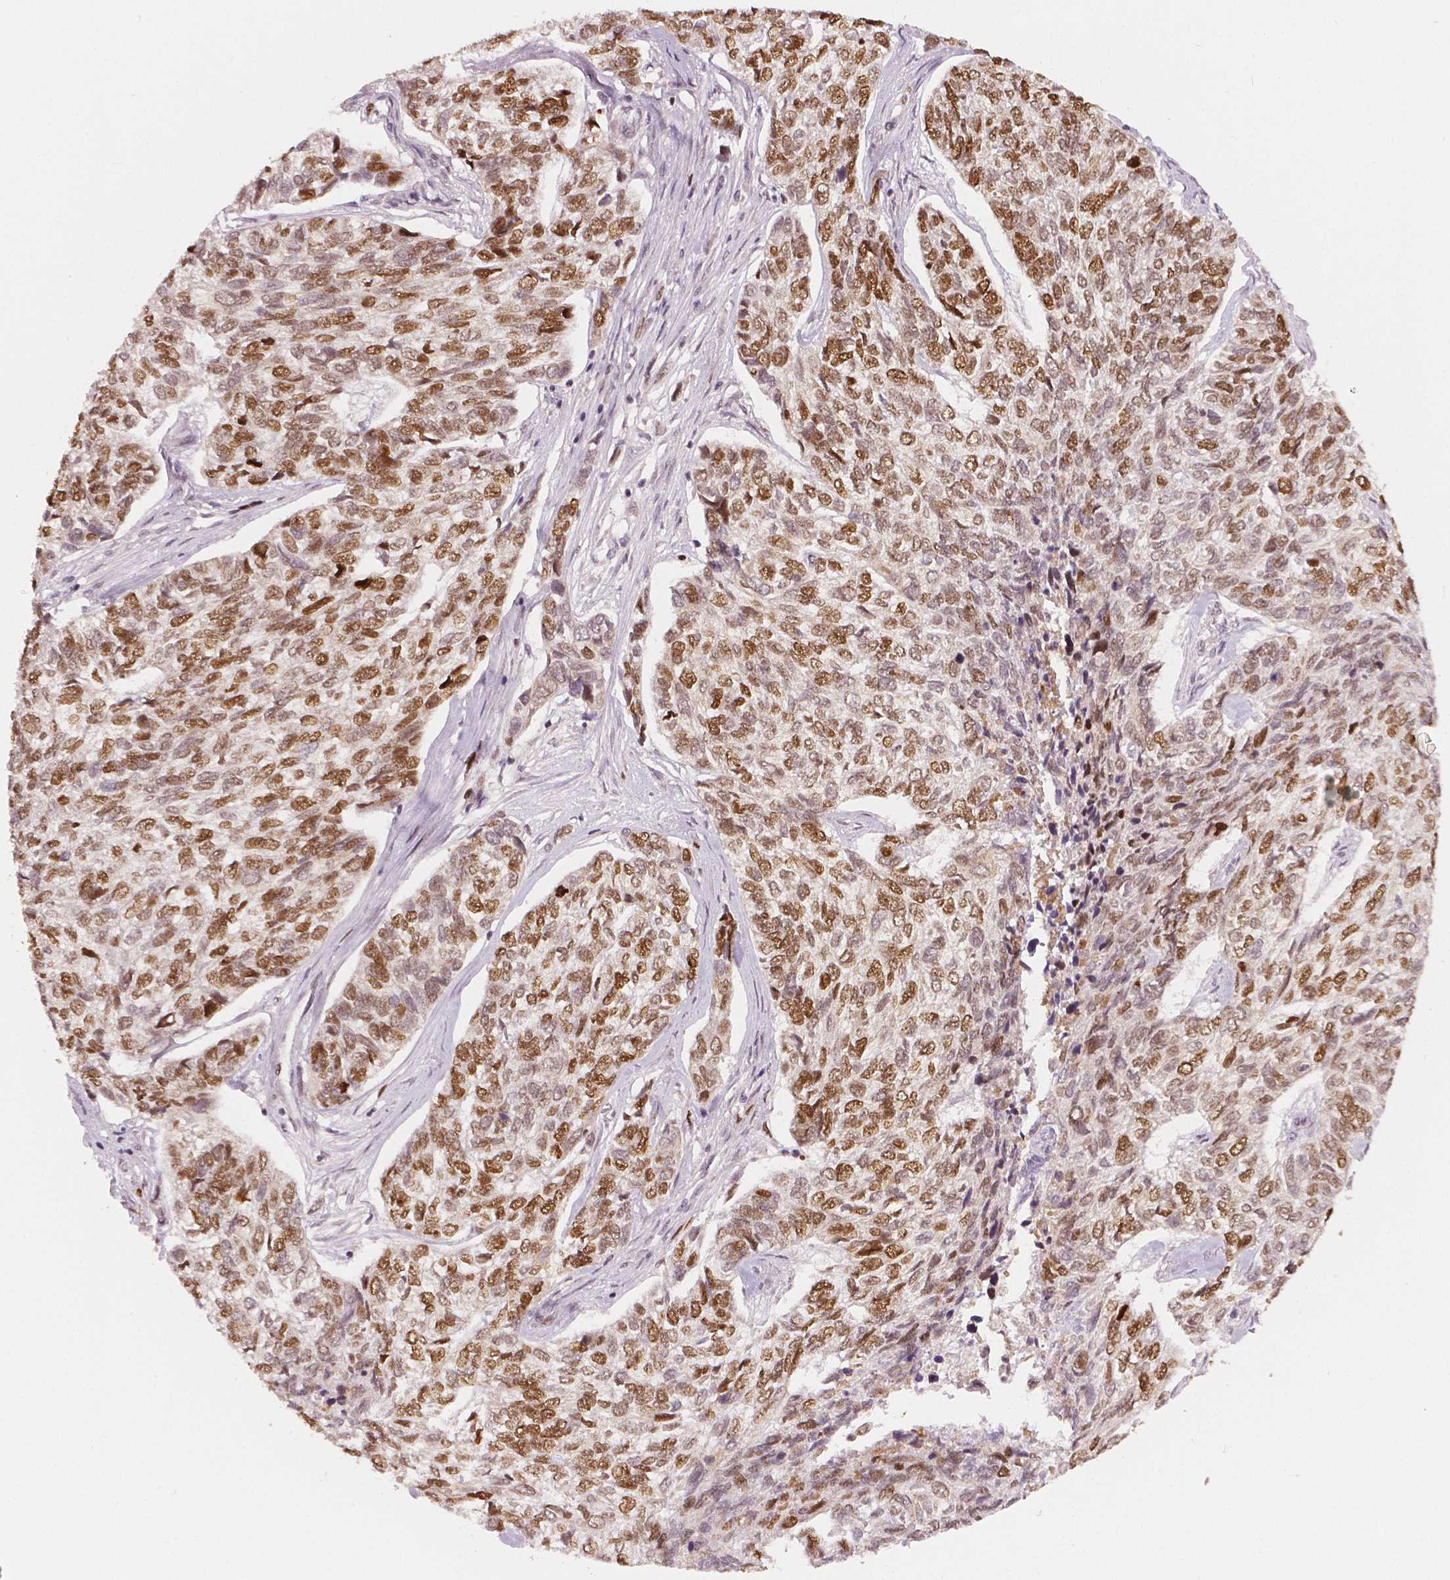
{"staining": {"intensity": "moderate", "quantity": ">75%", "location": "nuclear"}, "tissue": "skin cancer", "cell_type": "Tumor cells", "image_type": "cancer", "snomed": [{"axis": "morphology", "description": "Basal cell carcinoma"}, {"axis": "topography", "description": "Skin"}], "caption": "High-power microscopy captured an immunohistochemistry (IHC) micrograph of basal cell carcinoma (skin), revealing moderate nuclear expression in about >75% of tumor cells.", "gene": "NSD2", "patient": {"sex": "female", "age": 65}}